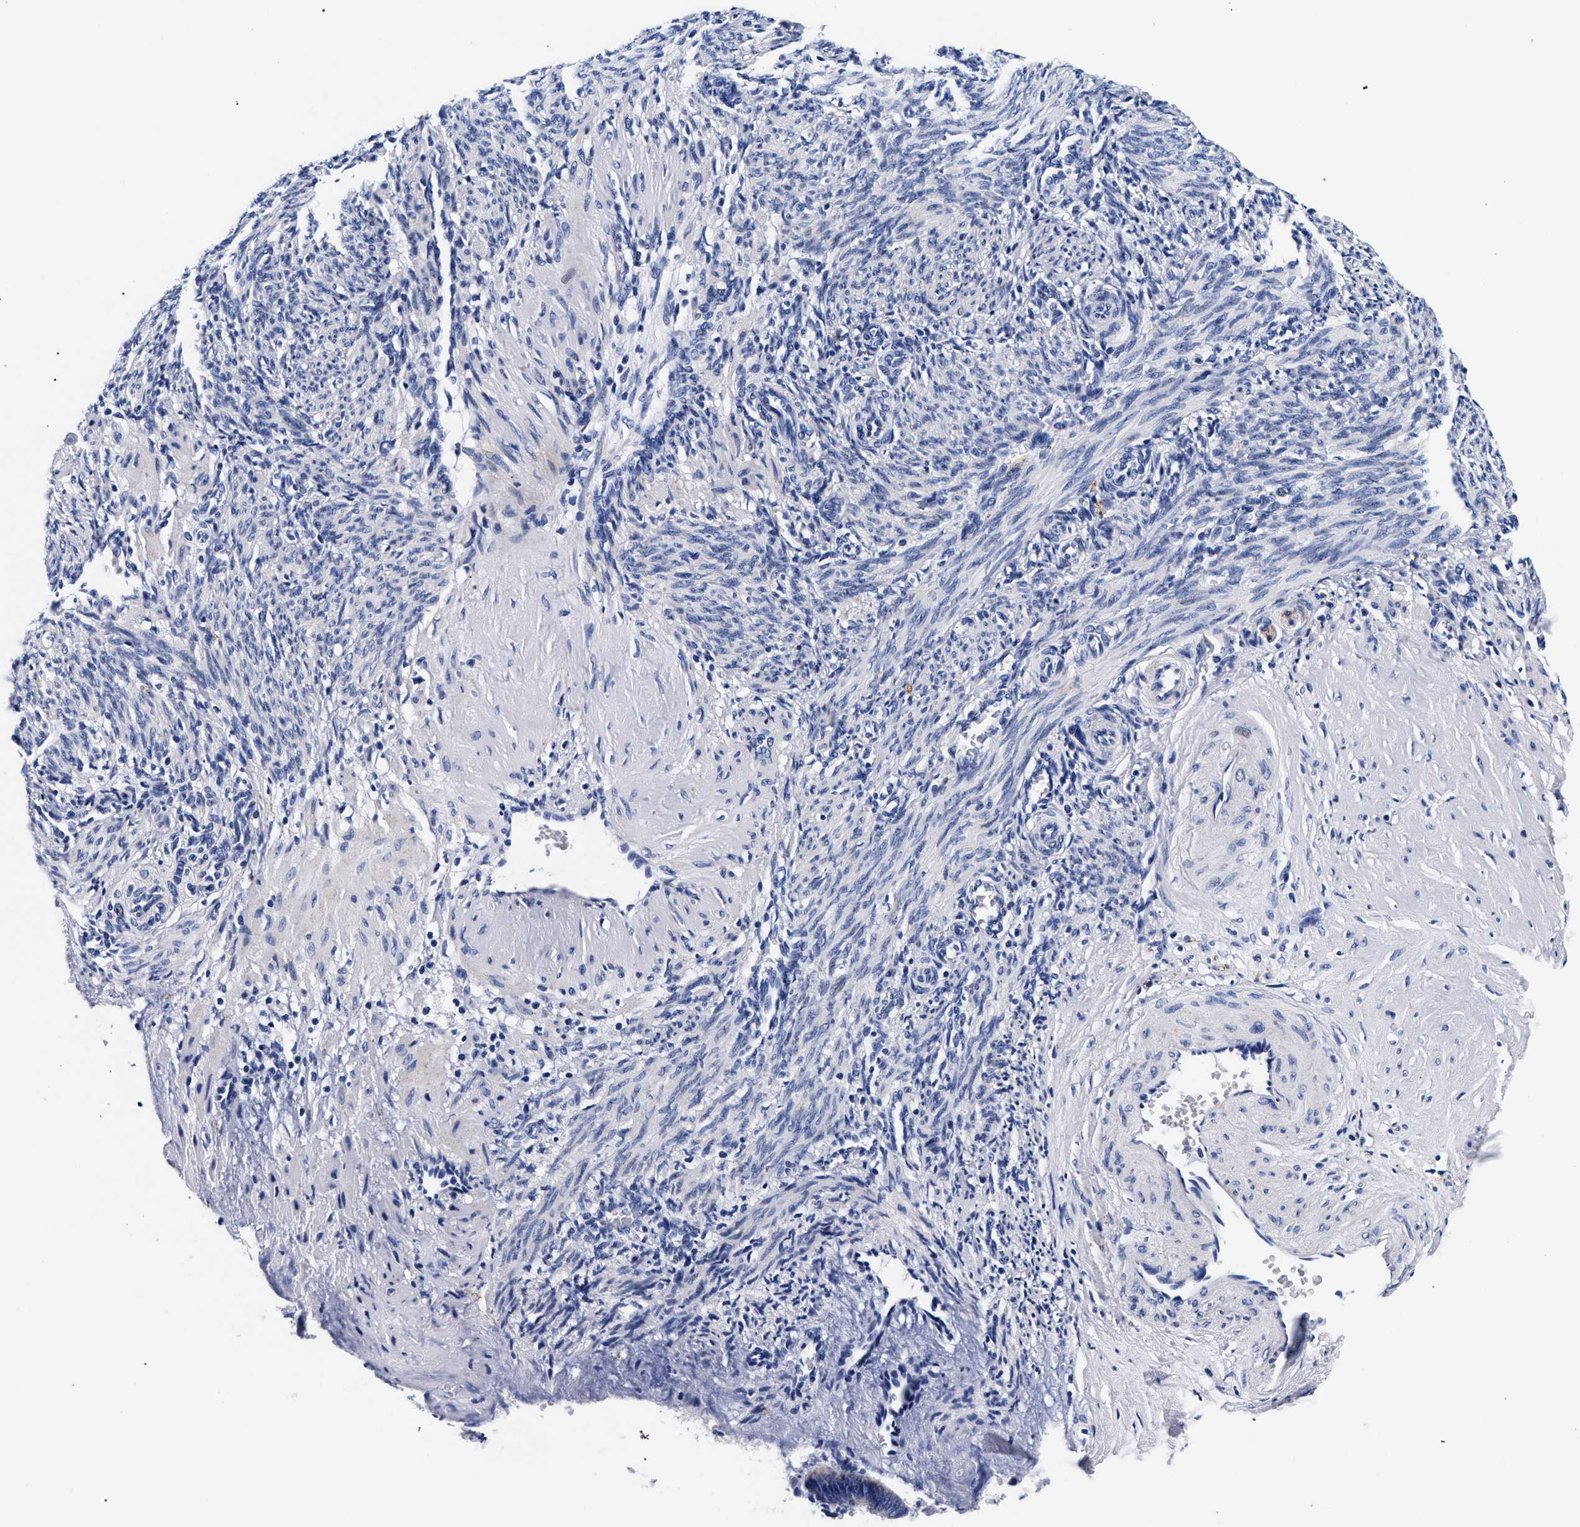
{"staining": {"intensity": "negative", "quantity": "none", "location": "none"}, "tissue": "smooth muscle", "cell_type": "Smooth muscle cells", "image_type": "normal", "snomed": [{"axis": "morphology", "description": "Normal tissue, NOS"}, {"axis": "topography", "description": "Endometrium"}], "caption": "DAB (3,3'-diaminobenzidine) immunohistochemical staining of benign smooth muscle reveals no significant staining in smooth muscle cells. Nuclei are stained in blue.", "gene": "RAB3B", "patient": {"sex": "female", "age": 33}}